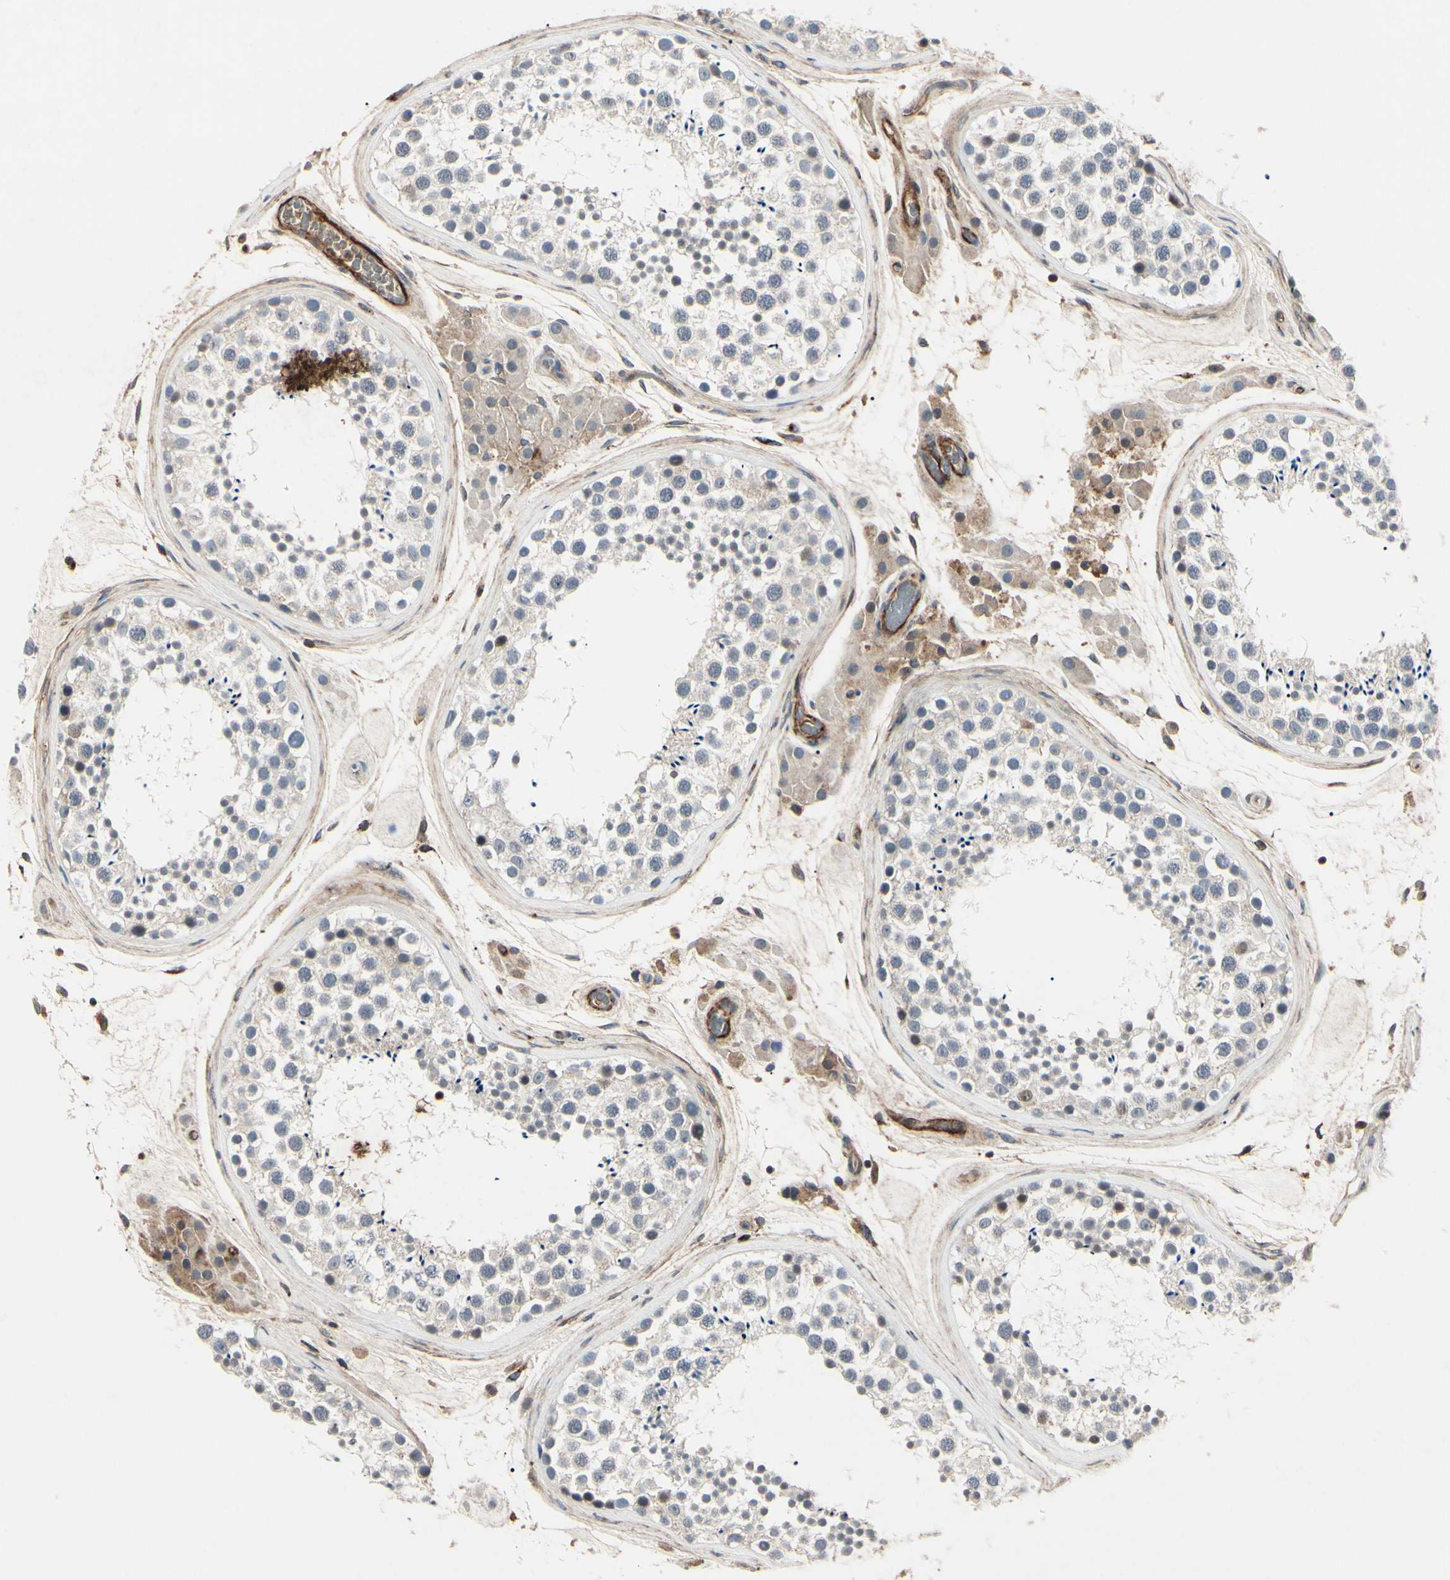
{"staining": {"intensity": "negative", "quantity": "none", "location": "none"}, "tissue": "testis", "cell_type": "Cells in seminiferous ducts", "image_type": "normal", "snomed": [{"axis": "morphology", "description": "Normal tissue, NOS"}, {"axis": "topography", "description": "Testis"}], "caption": "Immunohistochemistry (IHC) photomicrograph of normal testis: testis stained with DAB exhibits no significant protein staining in cells in seminiferous ducts.", "gene": "AEBP1", "patient": {"sex": "male", "age": 46}}